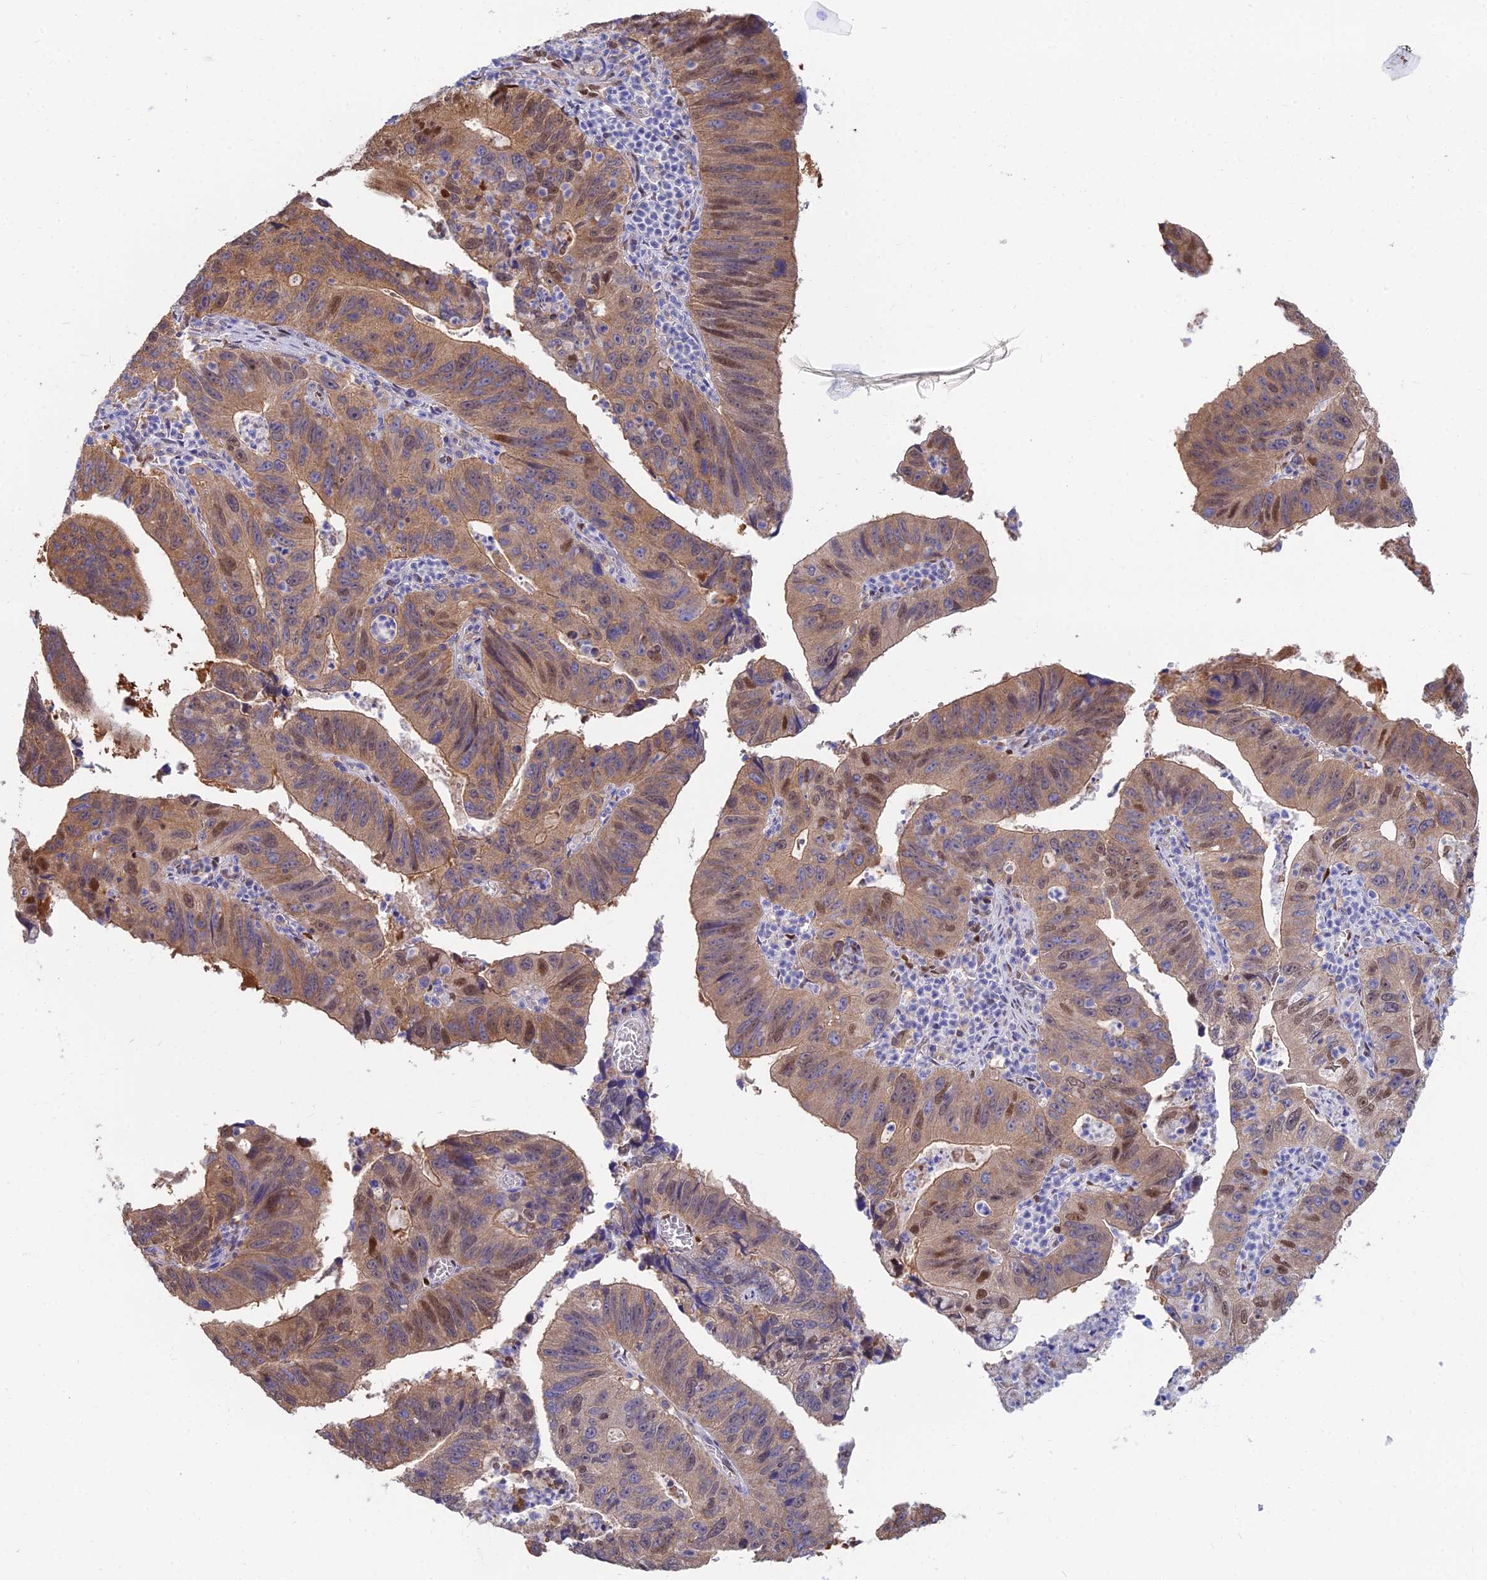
{"staining": {"intensity": "moderate", "quantity": ">75%", "location": "cytoplasmic/membranous,nuclear"}, "tissue": "stomach cancer", "cell_type": "Tumor cells", "image_type": "cancer", "snomed": [{"axis": "morphology", "description": "Adenocarcinoma, NOS"}, {"axis": "topography", "description": "Stomach"}], "caption": "Immunohistochemical staining of human stomach cancer demonstrates medium levels of moderate cytoplasmic/membranous and nuclear positivity in about >75% of tumor cells.", "gene": "DNPEP", "patient": {"sex": "male", "age": 59}}